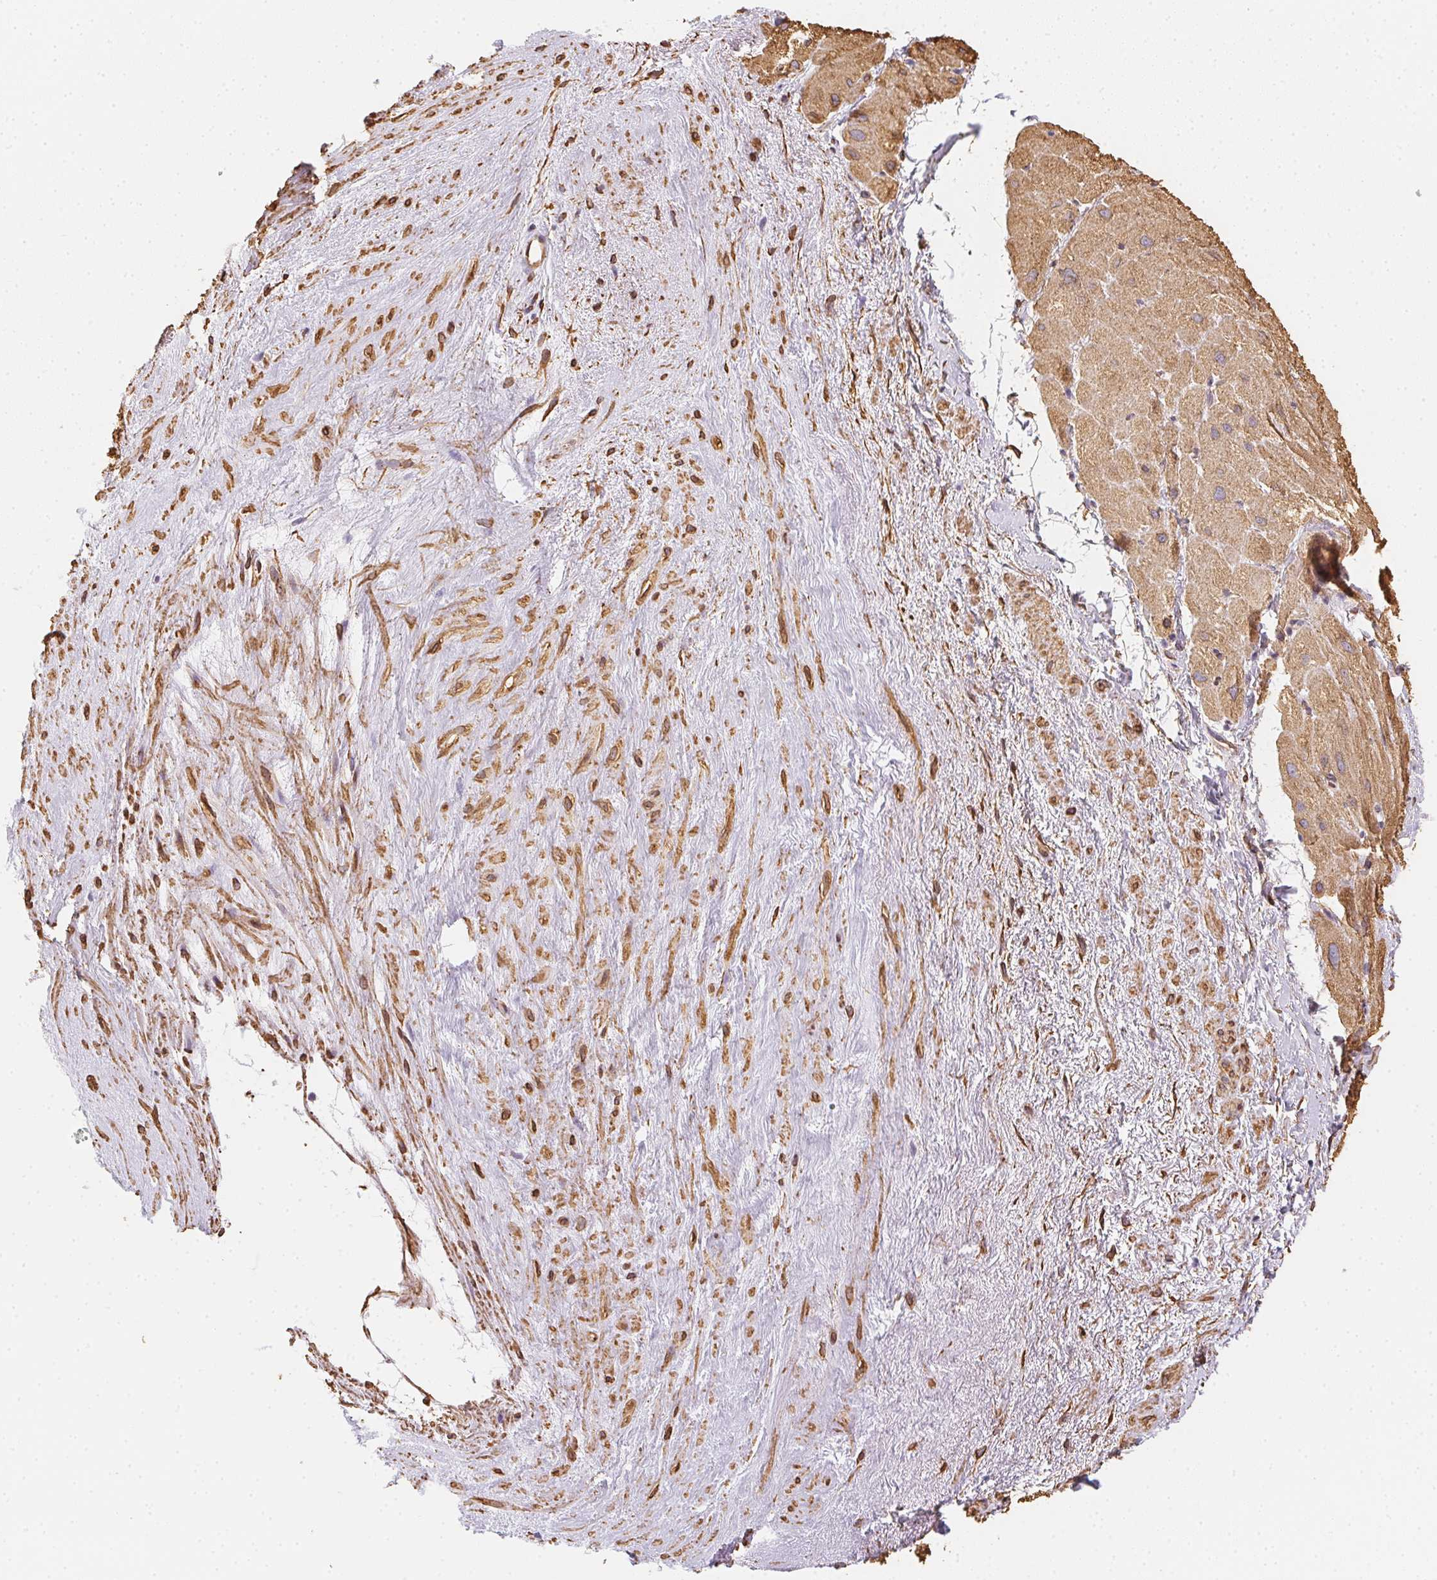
{"staining": {"intensity": "moderate", "quantity": ">75%", "location": "cytoplasmic/membranous"}, "tissue": "heart muscle", "cell_type": "Cardiomyocytes", "image_type": "normal", "snomed": [{"axis": "morphology", "description": "Normal tissue, NOS"}, {"axis": "topography", "description": "Heart"}], "caption": "An image showing moderate cytoplasmic/membranous staining in about >75% of cardiomyocytes in benign heart muscle, as visualized by brown immunohistochemical staining.", "gene": "RSBN1", "patient": {"sex": "male", "age": 62}}